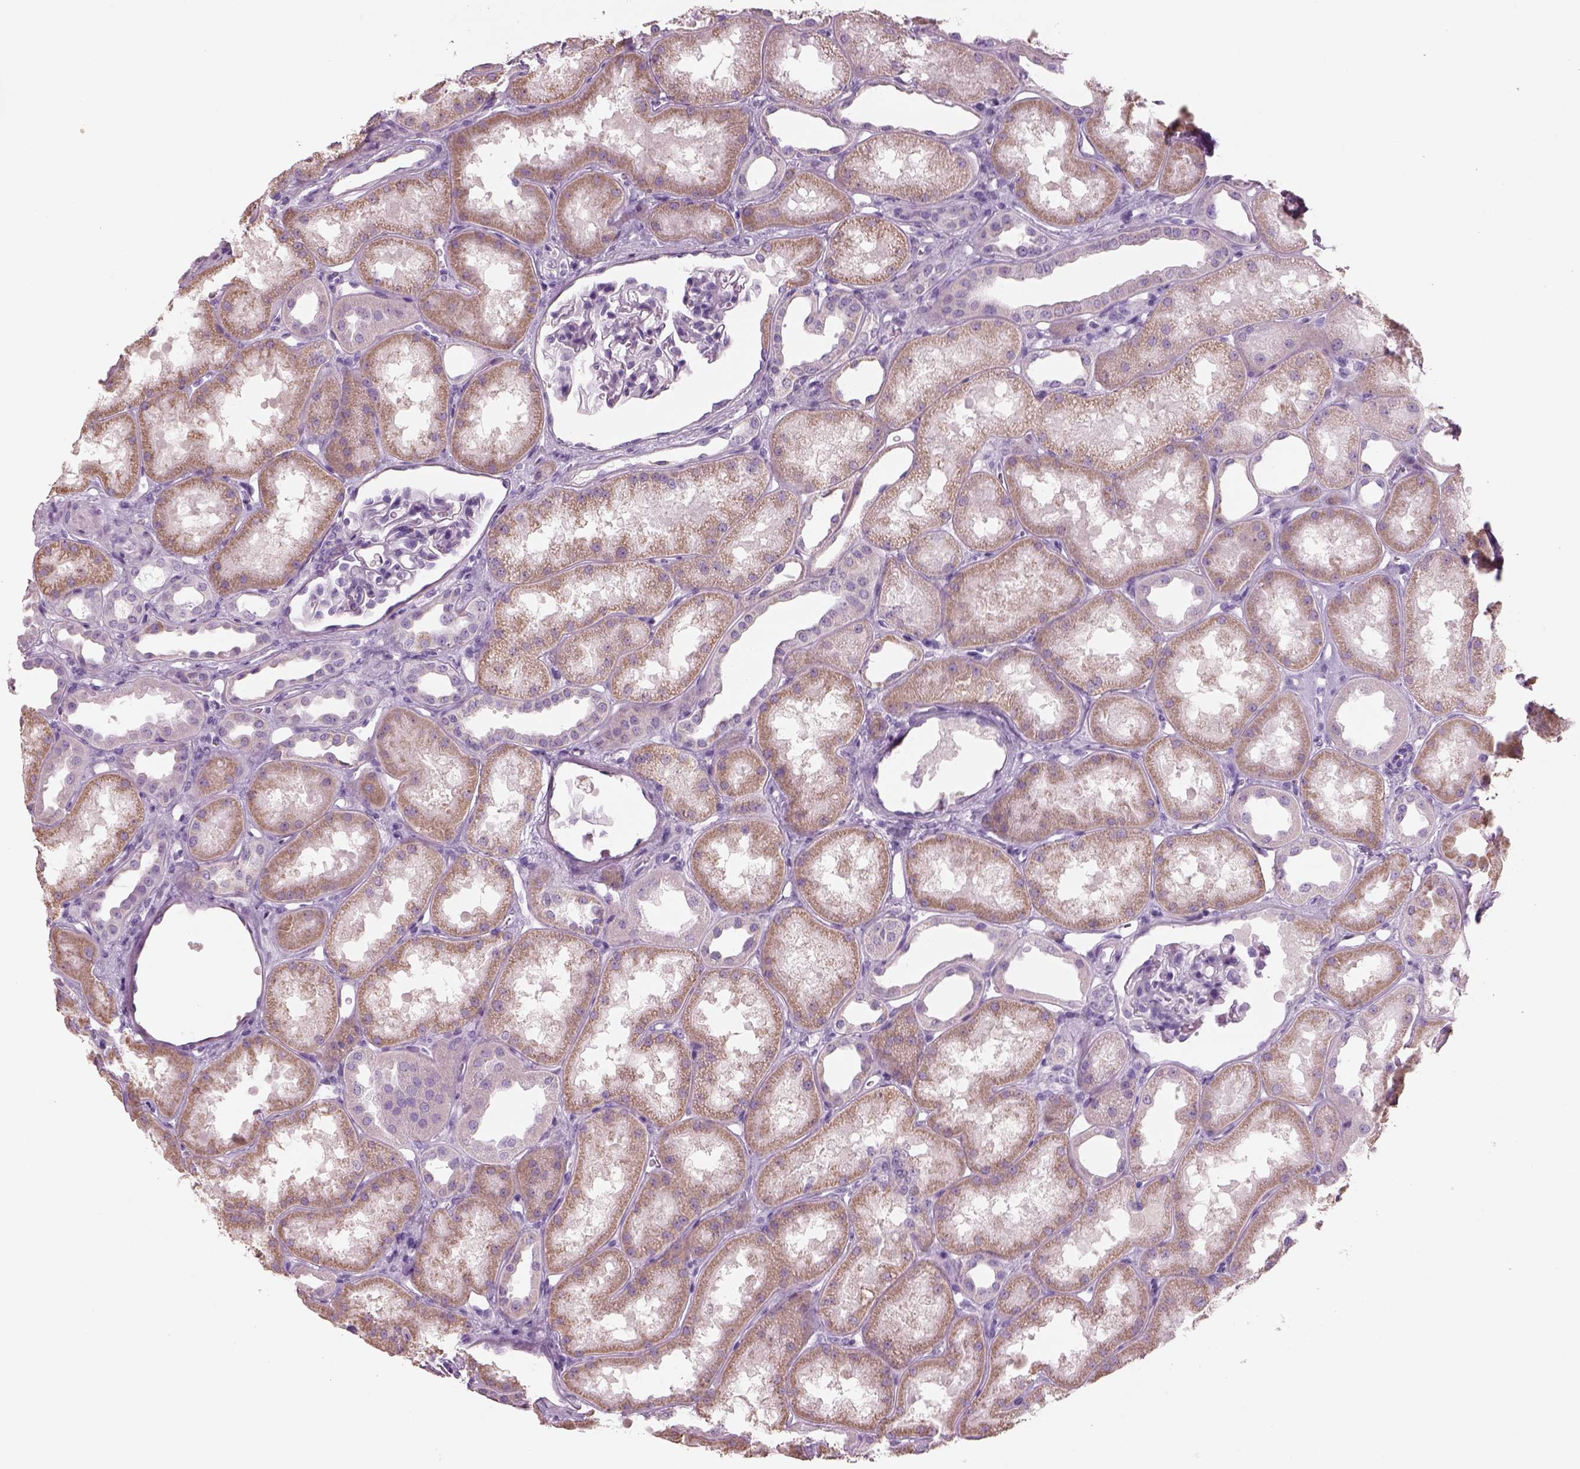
{"staining": {"intensity": "negative", "quantity": "none", "location": "none"}, "tissue": "kidney", "cell_type": "Cells in glomeruli", "image_type": "normal", "snomed": [{"axis": "morphology", "description": "Normal tissue, NOS"}, {"axis": "topography", "description": "Kidney"}], "caption": "Kidney stained for a protein using IHC shows no expression cells in glomeruli.", "gene": "RHO", "patient": {"sex": "male", "age": 61}}